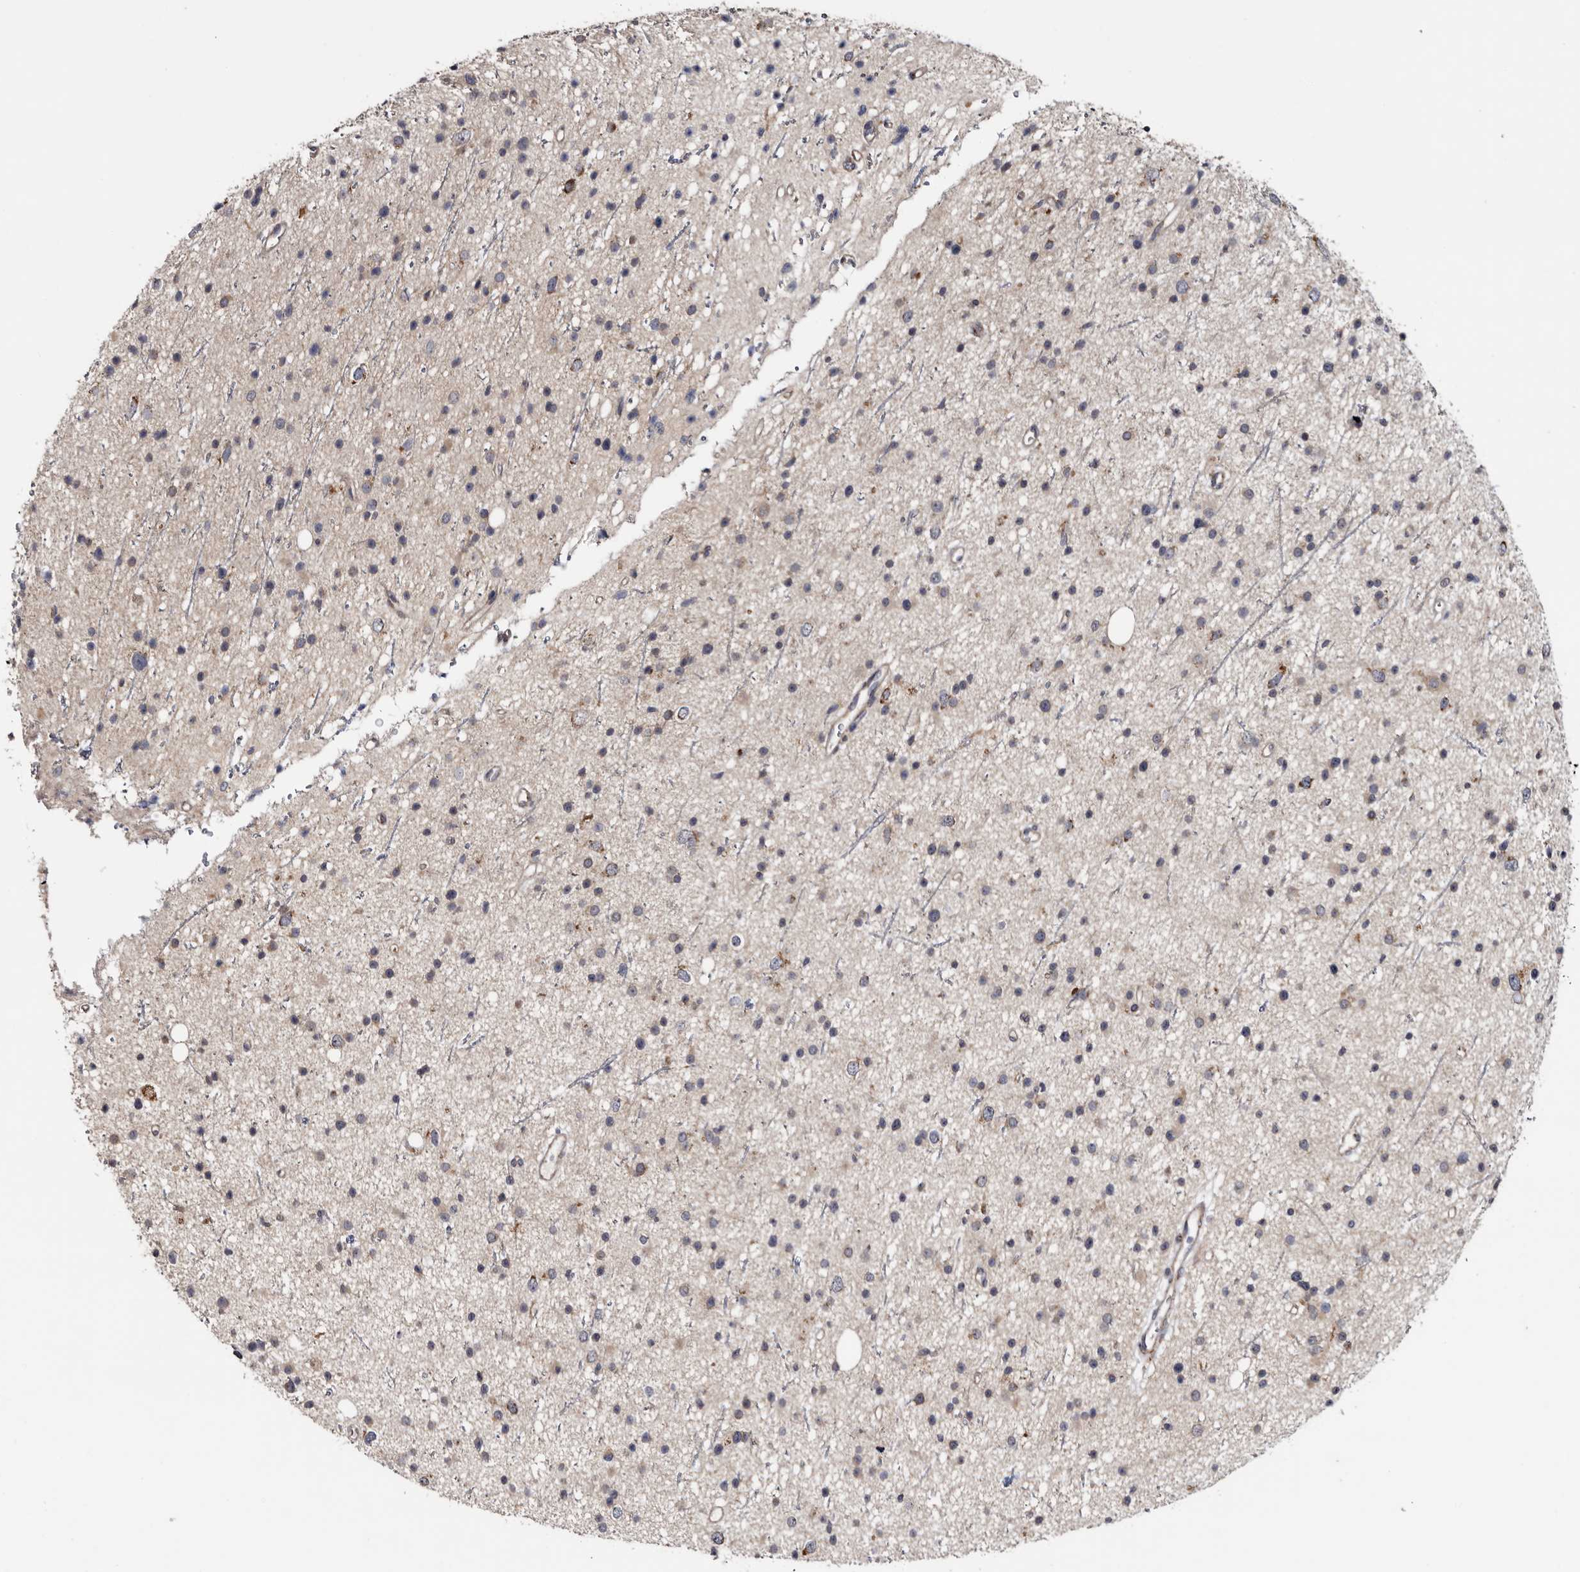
{"staining": {"intensity": "weak", "quantity": "<25%", "location": "cytoplasmic/membranous"}, "tissue": "glioma", "cell_type": "Tumor cells", "image_type": "cancer", "snomed": [{"axis": "morphology", "description": "Glioma, malignant, Low grade"}, {"axis": "topography", "description": "Cerebral cortex"}], "caption": "A high-resolution photomicrograph shows immunohistochemistry staining of low-grade glioma (malignant), which demonstrates no significant expression in tumor cells.", "gene": "ARMCX2", "patient": {"sex": "female", "age": 39}}